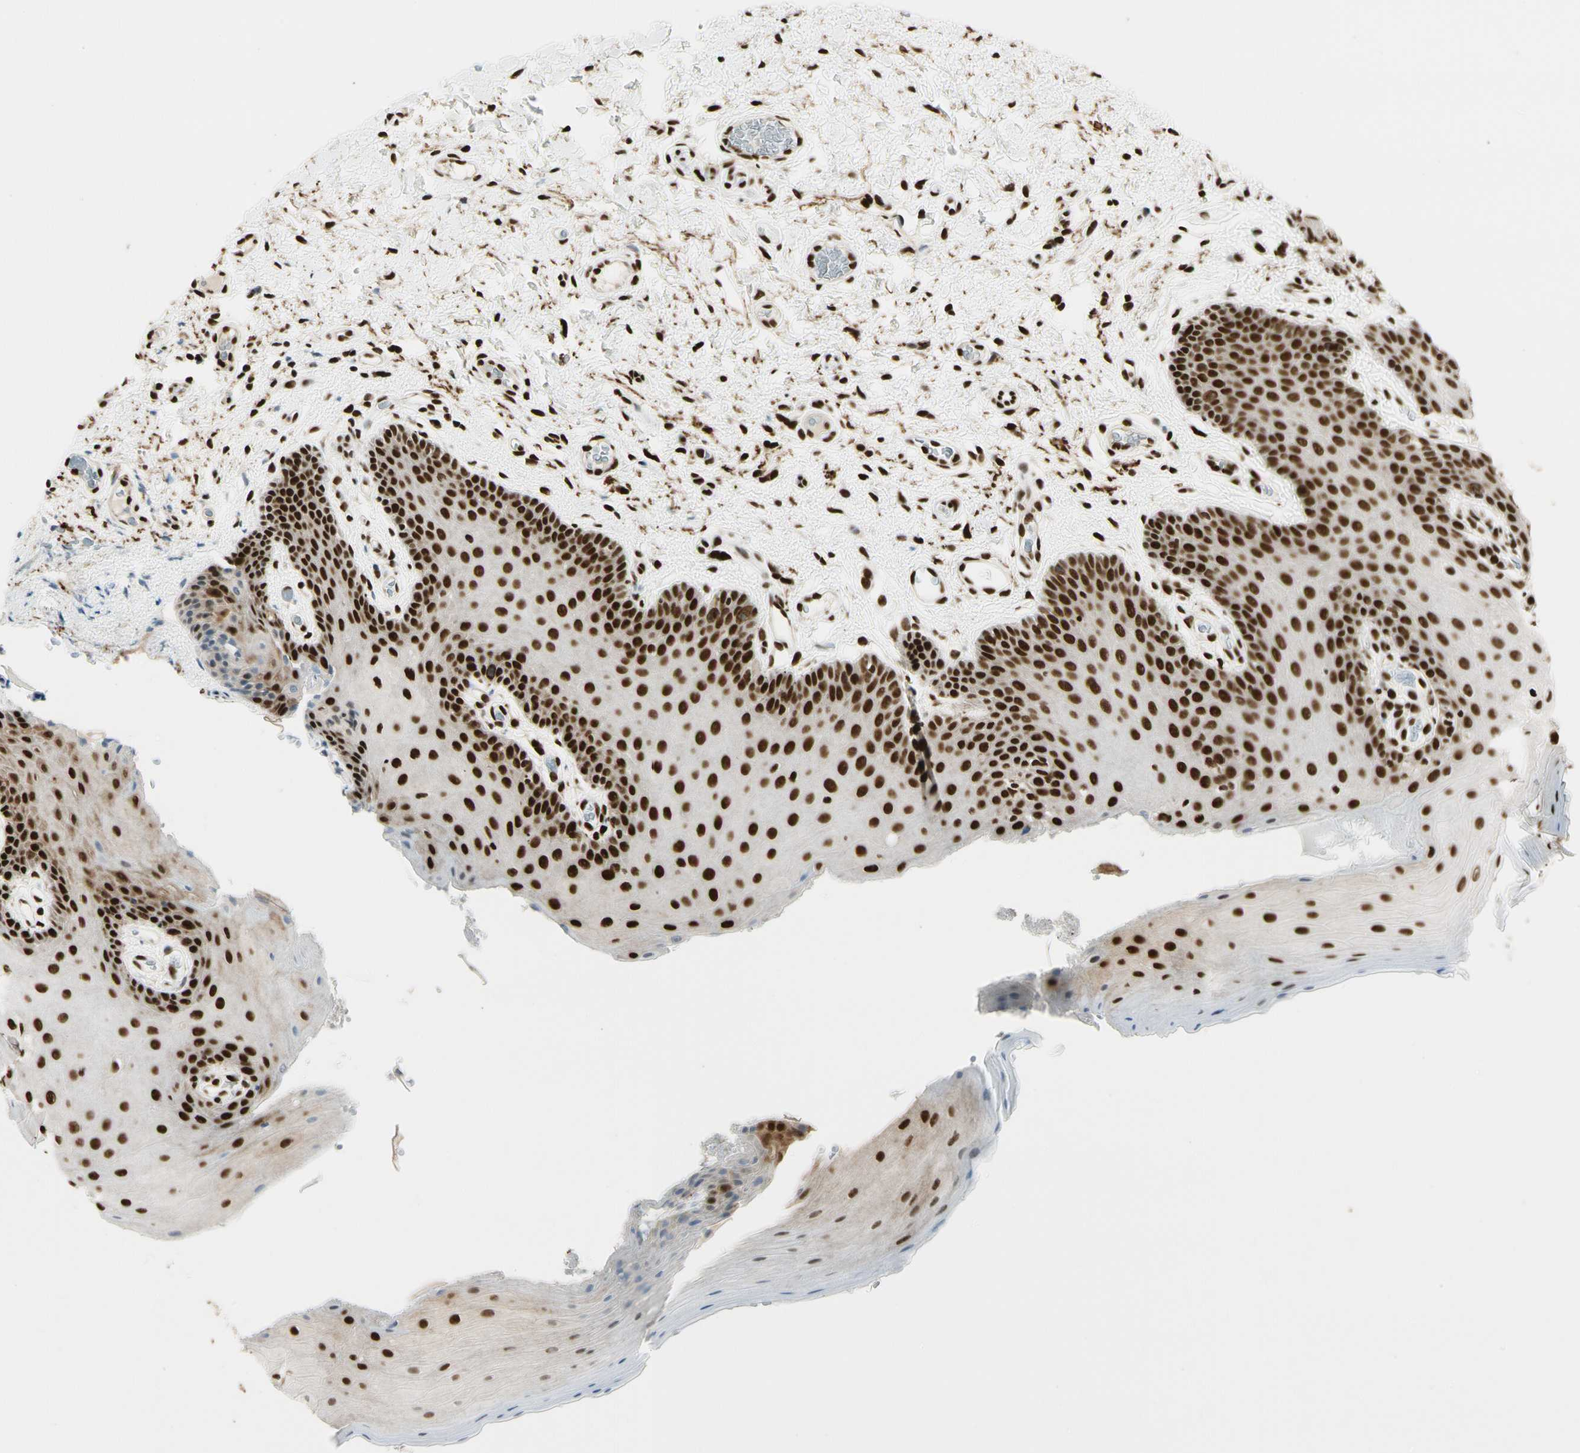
{"staining": {"intensity": "strong", "quantity": ">75%", "location": "nuclear"}, "tissue": "oral mucosa", "cell_type": "Squamous epithelial cells", "image_type": "normal", "snomed": [{"axis": "morphology", "description": "Normal tissue, NOS"}, {"axis": "topography", "description": "Oral tissue"}], "caption": "Protein expression analysis of benign oral mucosa shows strong nuclear expression in about >75% of squamous epithelial cells. (DAB IHC, brown staining for protein, blue staining for nuclei).", "gene": "FUS", "patient": {"sex": "male", "age": 54}}